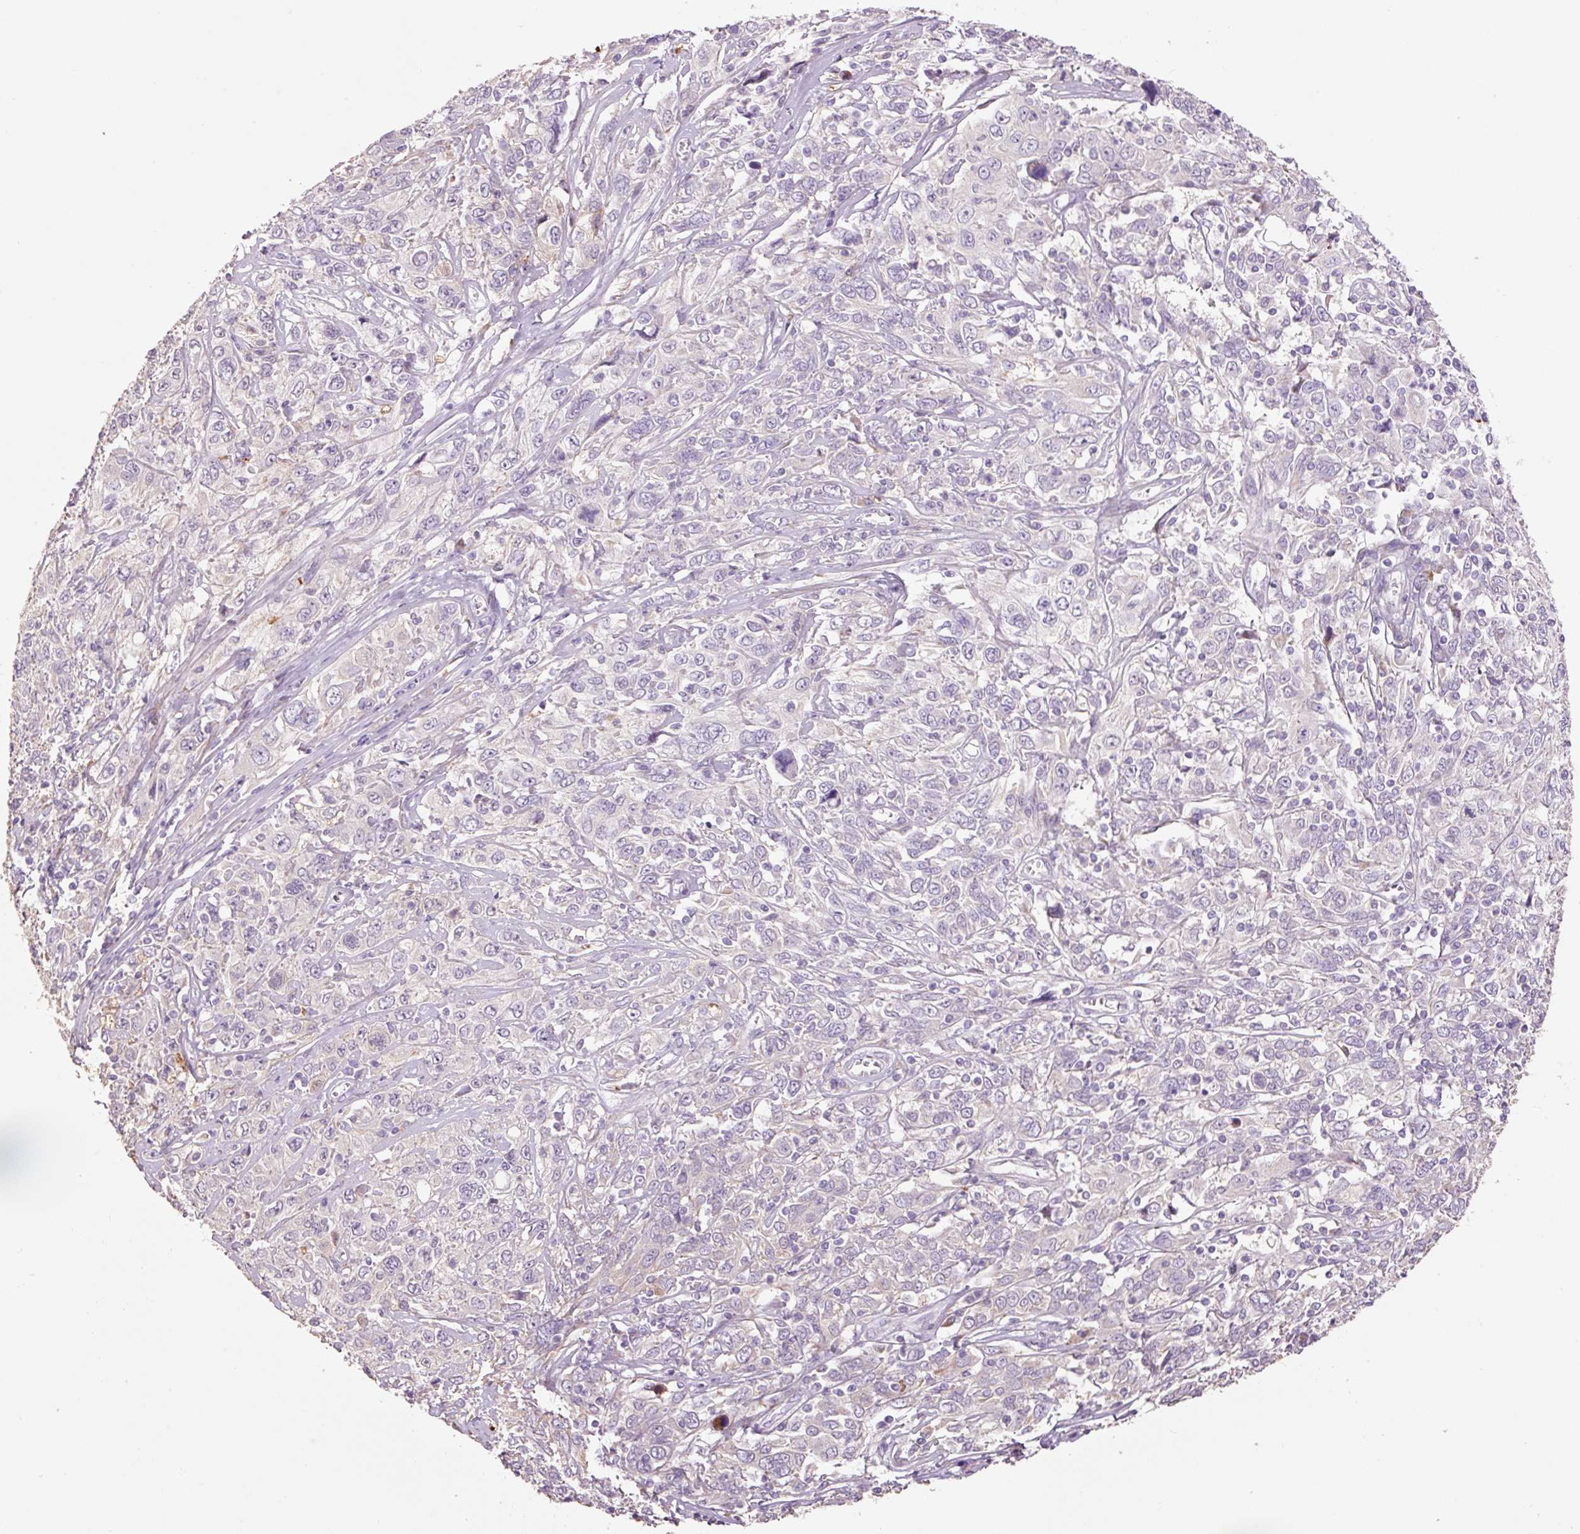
{"staining": {"intensity": "negative", "quantity": "none", "location": "none"}, "tissue": "cervical cancer", "cell_type": "Tumor cells", "image_type": "cancer", "snomed": [{"axis": "morphology", "description": "Squamous cell carcinoma, NOS"}, {"axis": "topography", "description": "Cervix"}], "caption": "Tumor cells show no significant protein staining in cervical cancer (squamous cell carcinoma).", "gene": "HAX1", "patient": {"sex": "female", "age": 46}}